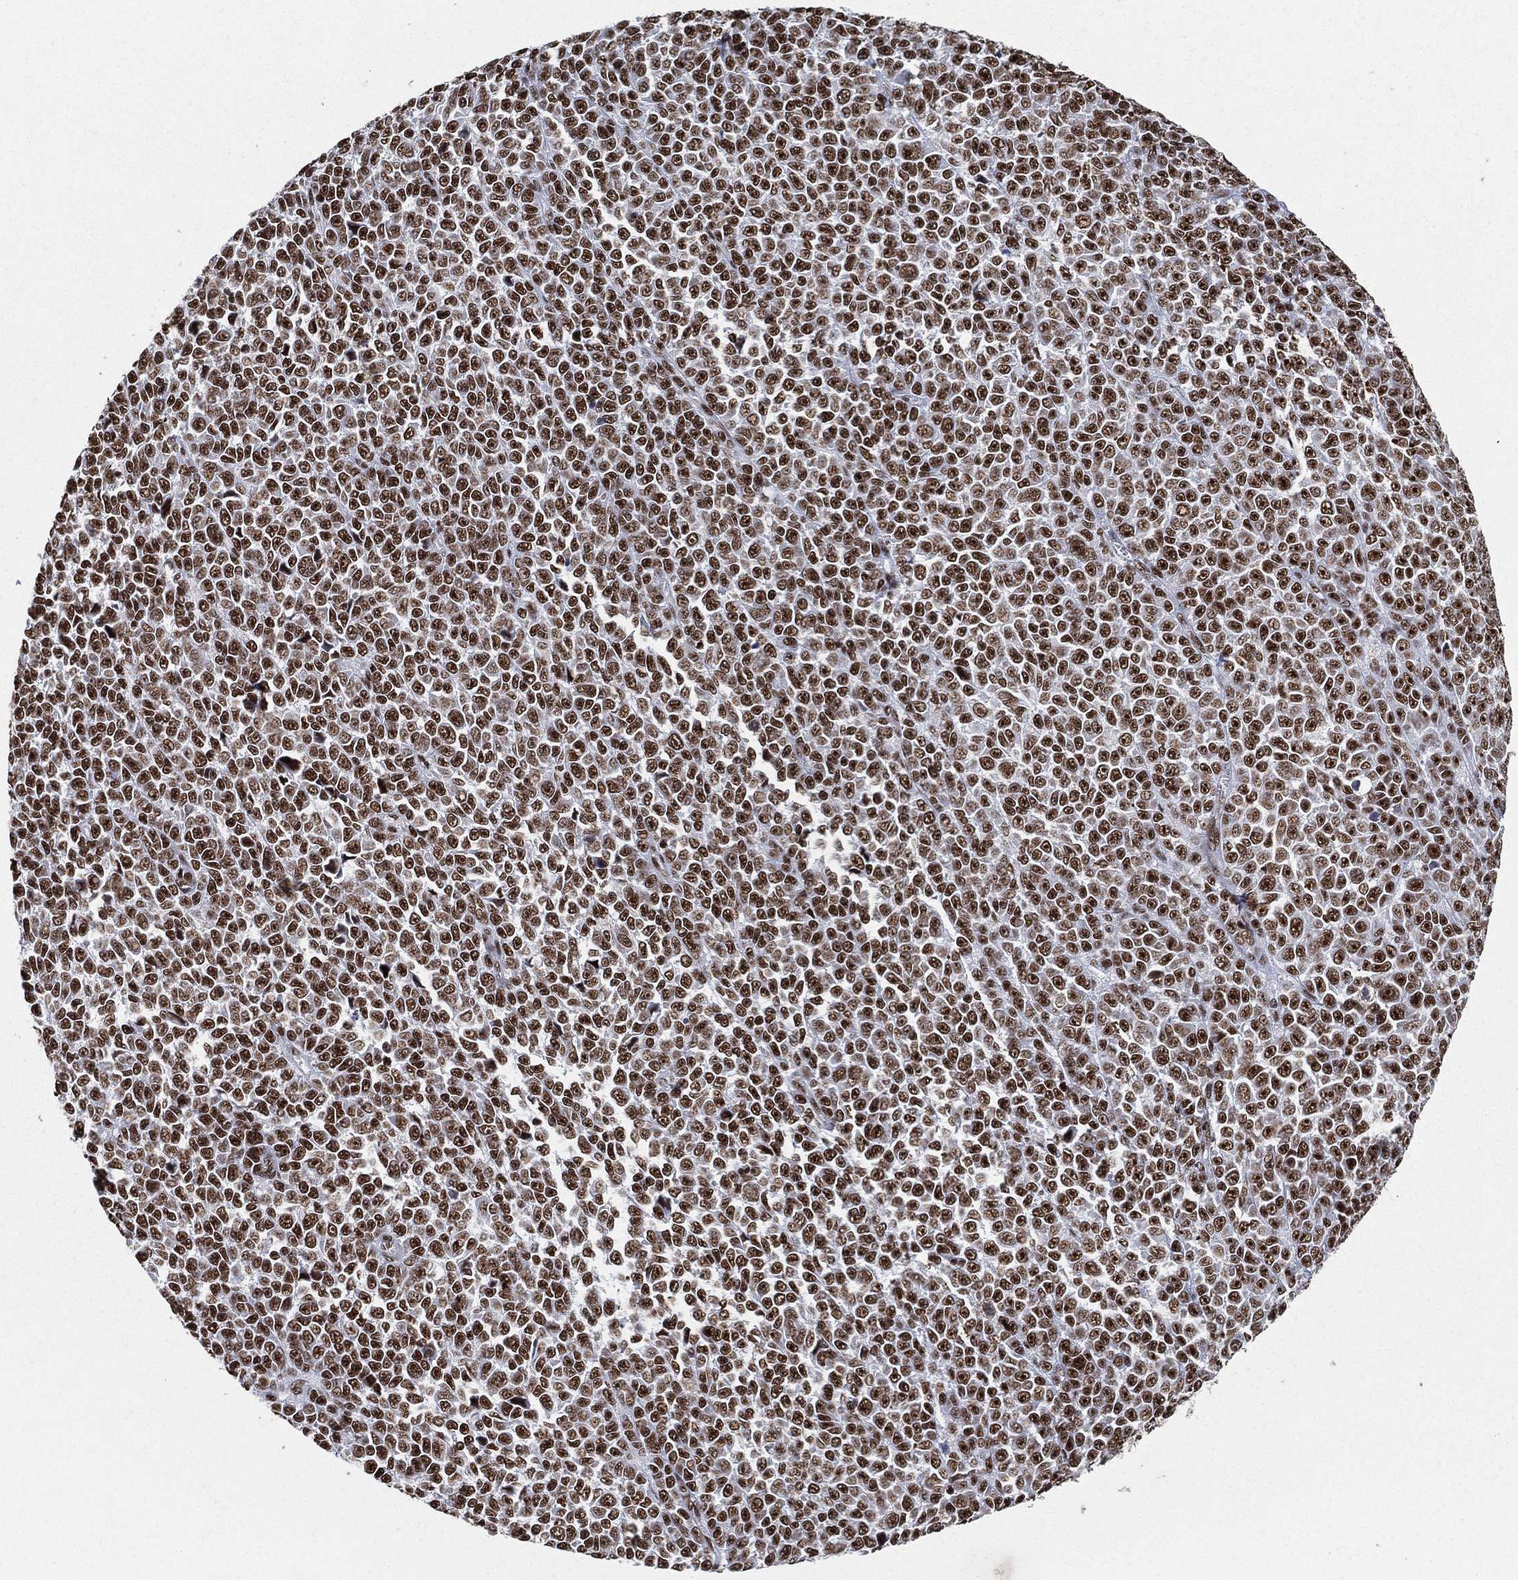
{"staining": {"intensity": "strong", "quantity": ">75%", "location": "nuclear"}, "tissue": "melanoma", "cell_type": "Tumor cells", "image_type": "cancer", "snomed": [{"axis": "morphology", "description": "Malignant melanoma, NOS"}, {"axis": "topography", "description": "Skin"}], "caption": "Immunohistochemistry (IHC) micrograph of neoplastic tissue: human malignant melanoma stained using IHC reveals high levels of strong protein expression localized specifically in the nuclear of tumor cells, appearing as a nuclear brown color.", "gene": "DDX27", "patient": {"sex": "female", "age": 95}}